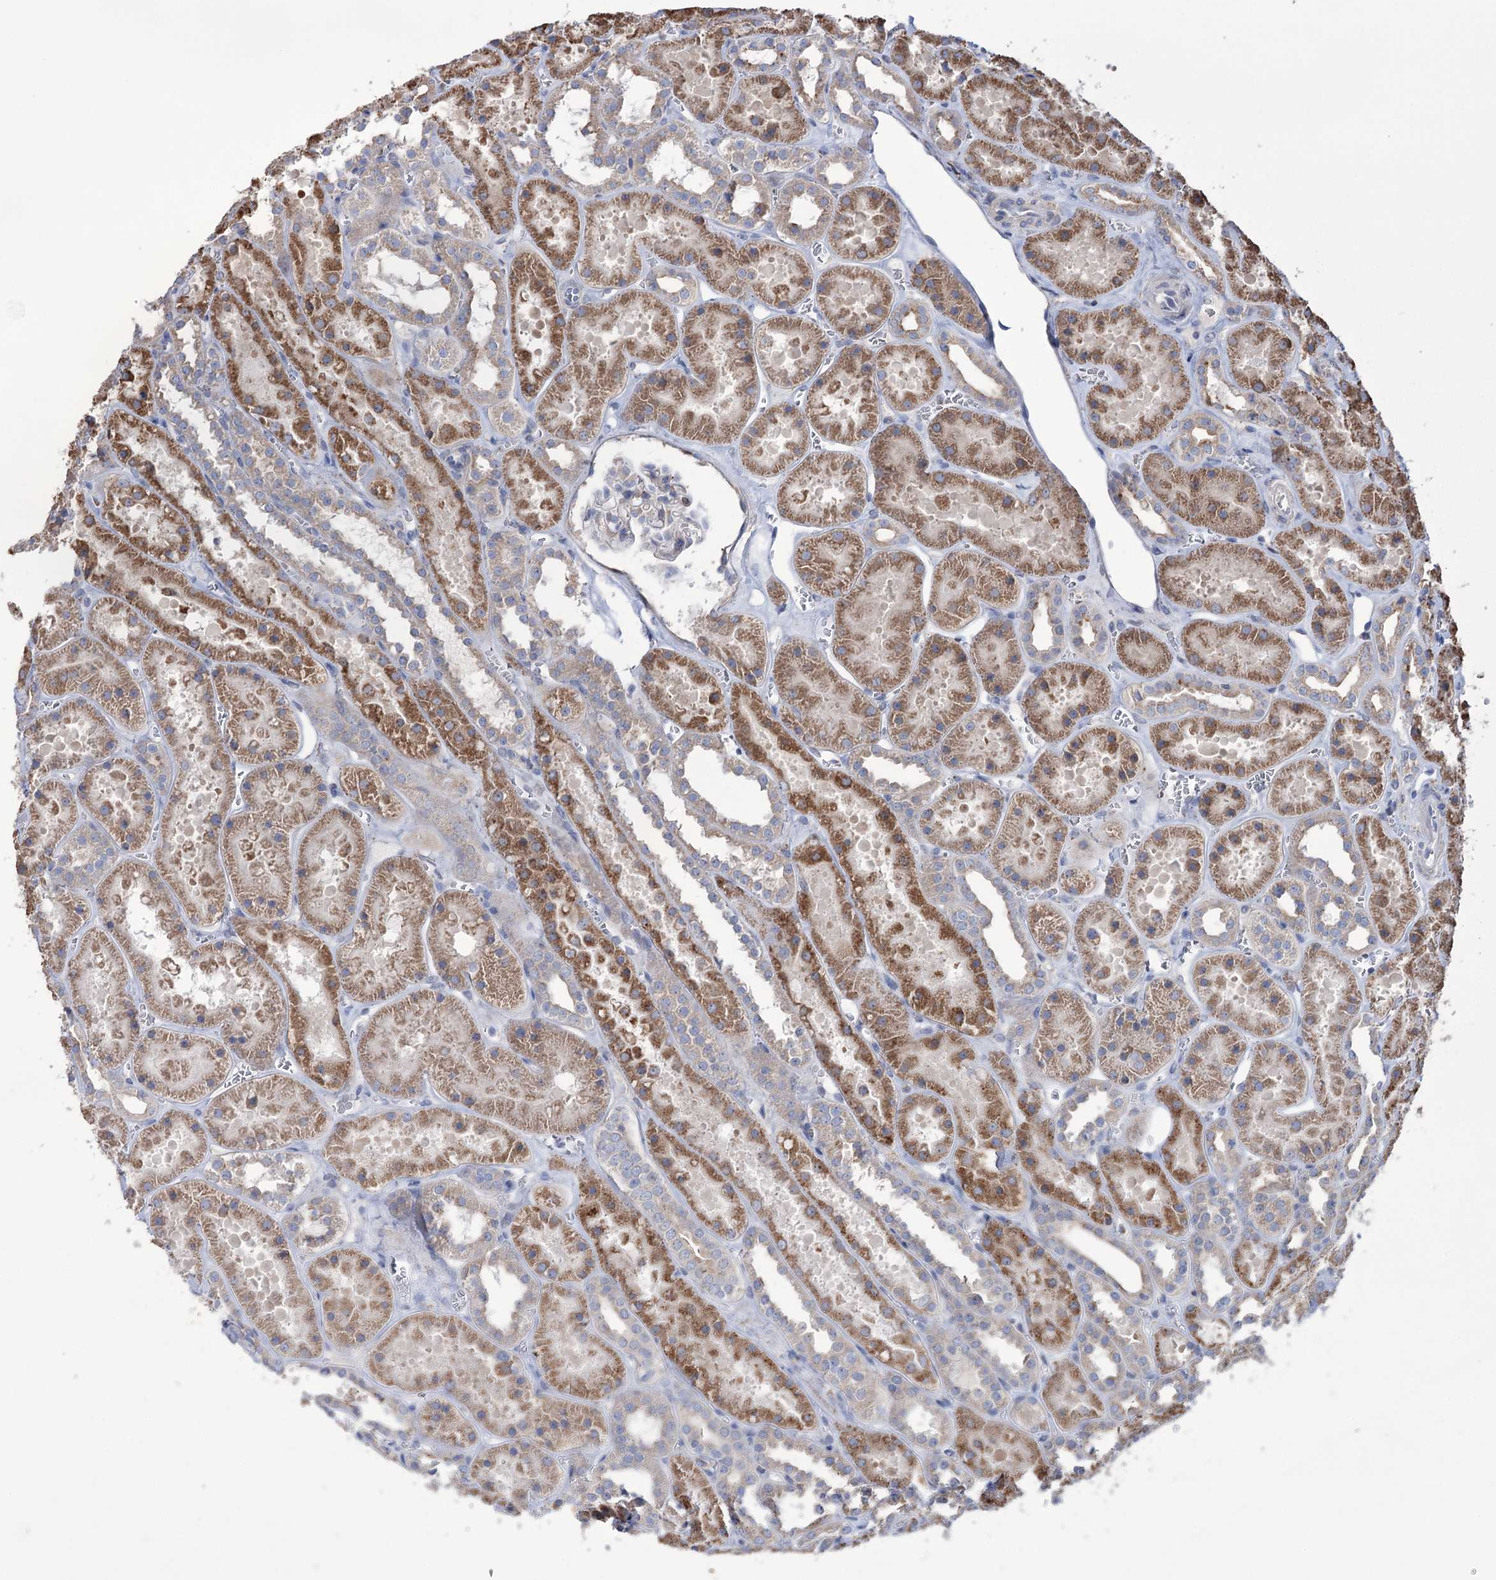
{"staining": {"intensity": "weak", "quantity": "<25%", "location": "cytoplasmic/membranous"}, "tissue": "kidney", "cell_type": "Cells in glomeruli", "image_type": "normal", "snomed": [{"axis": "morphology", "description": "Normal tissue, NOS"}, {"axis": "topography", "description": "Kidney"}], "caption": "Kidney was stained to show a protein in brown. There is no significant staining in cells in glomeruli. (DAB (3,3'-diaminobenzidine) IHC with hematoxylin counter stain).", "gene": "TRIM71", "patient": {"sex": "female", "age": 41}}